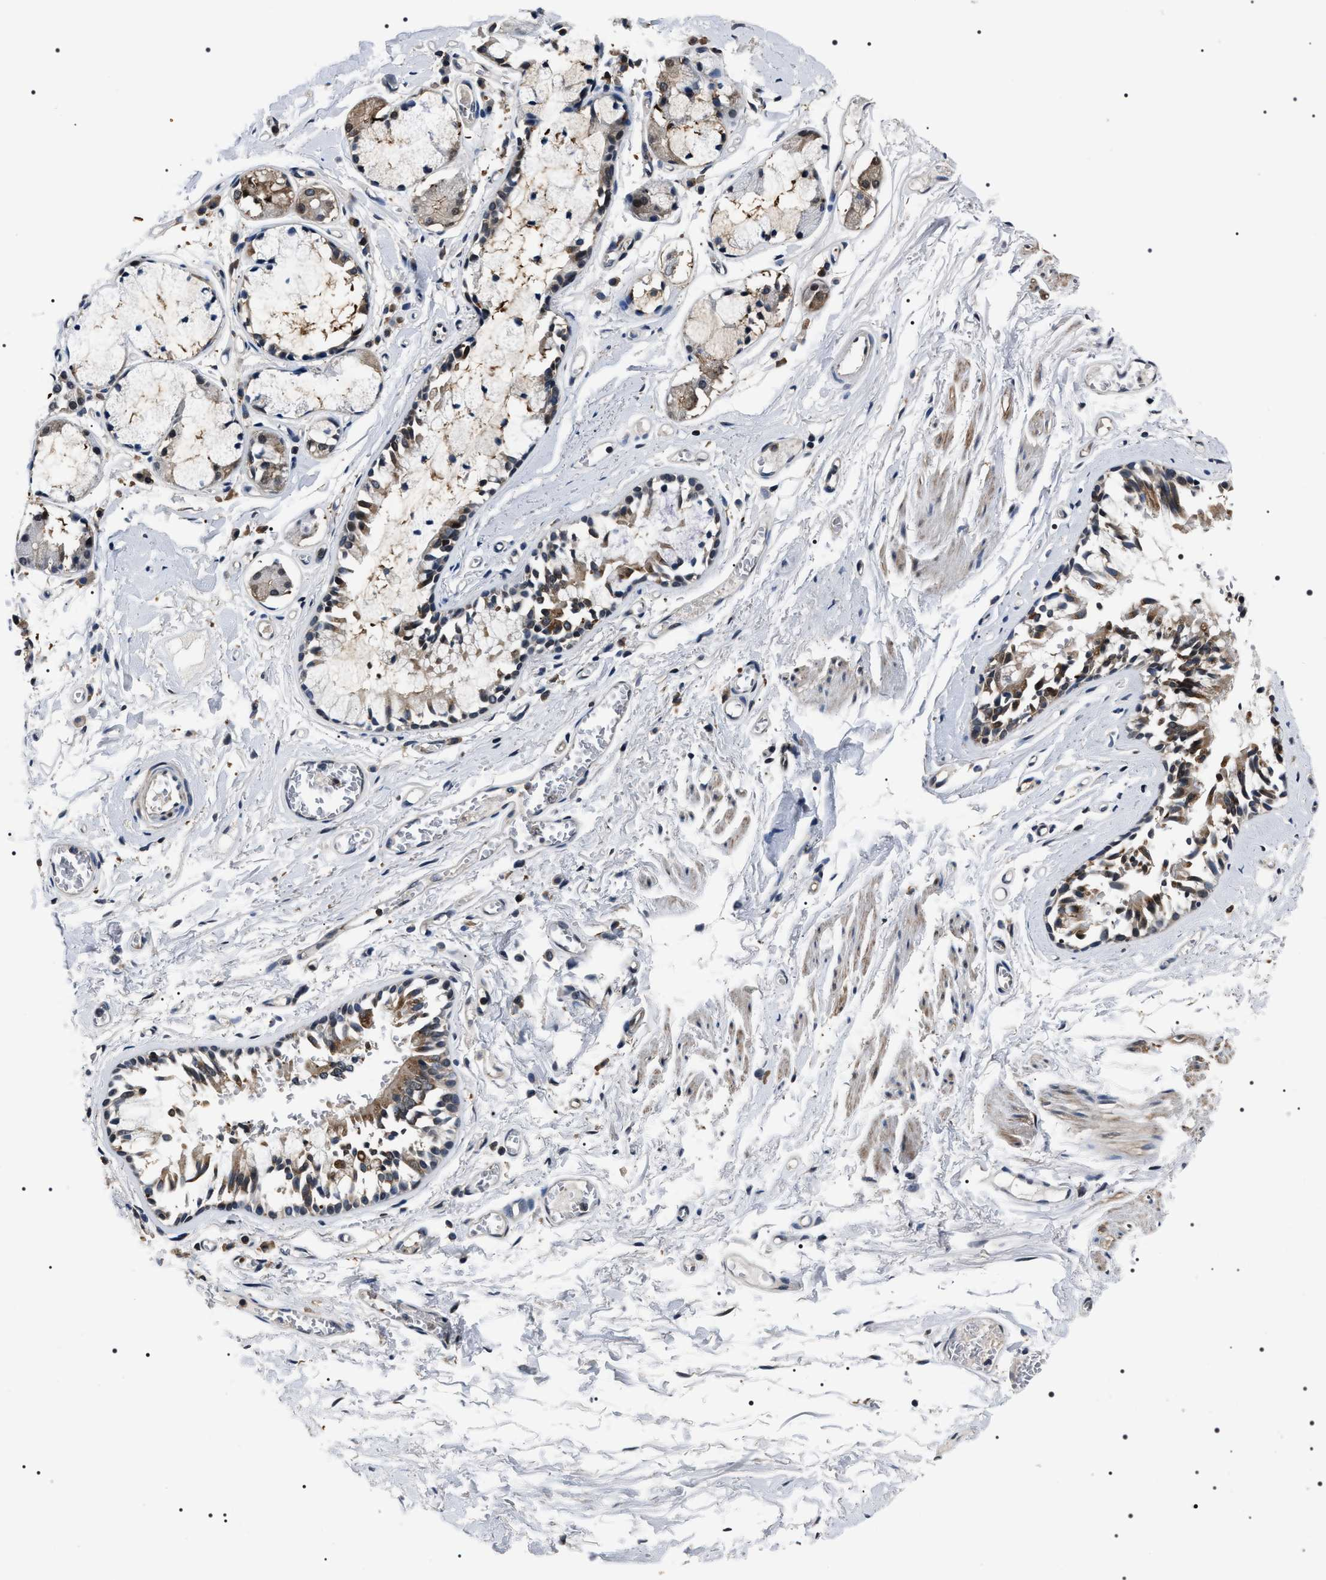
{"staining": {"intensity": "moderate", "quantity": ">75%", "location": "cytoplasmic/membranous,nuclear"}, "tissue": "bronchus", "cell_type": "Respiratory epithelial cells", "image_type": "normal", "snomed": [{"axis": "morphology", "description": "Normal tissue, NOS"}, {"axis": "morphology", "description": "Inflammation, NOS"}, {"axis": "topography", "description": "Cartilage tissue"}, {"axis": "topography", "description": "Lung"}], "caption": "This micrograph reveals unremarkable bronchus stained with IHC to label a protein in brown. The cytoplasmic/membranous,nuclear of respiratory epithelial cells show moderate positivity for the protein. Nuclei are counter-stained blue.", "gene": "SIPA1", "patient": {"sex": "male", "age": 71}}